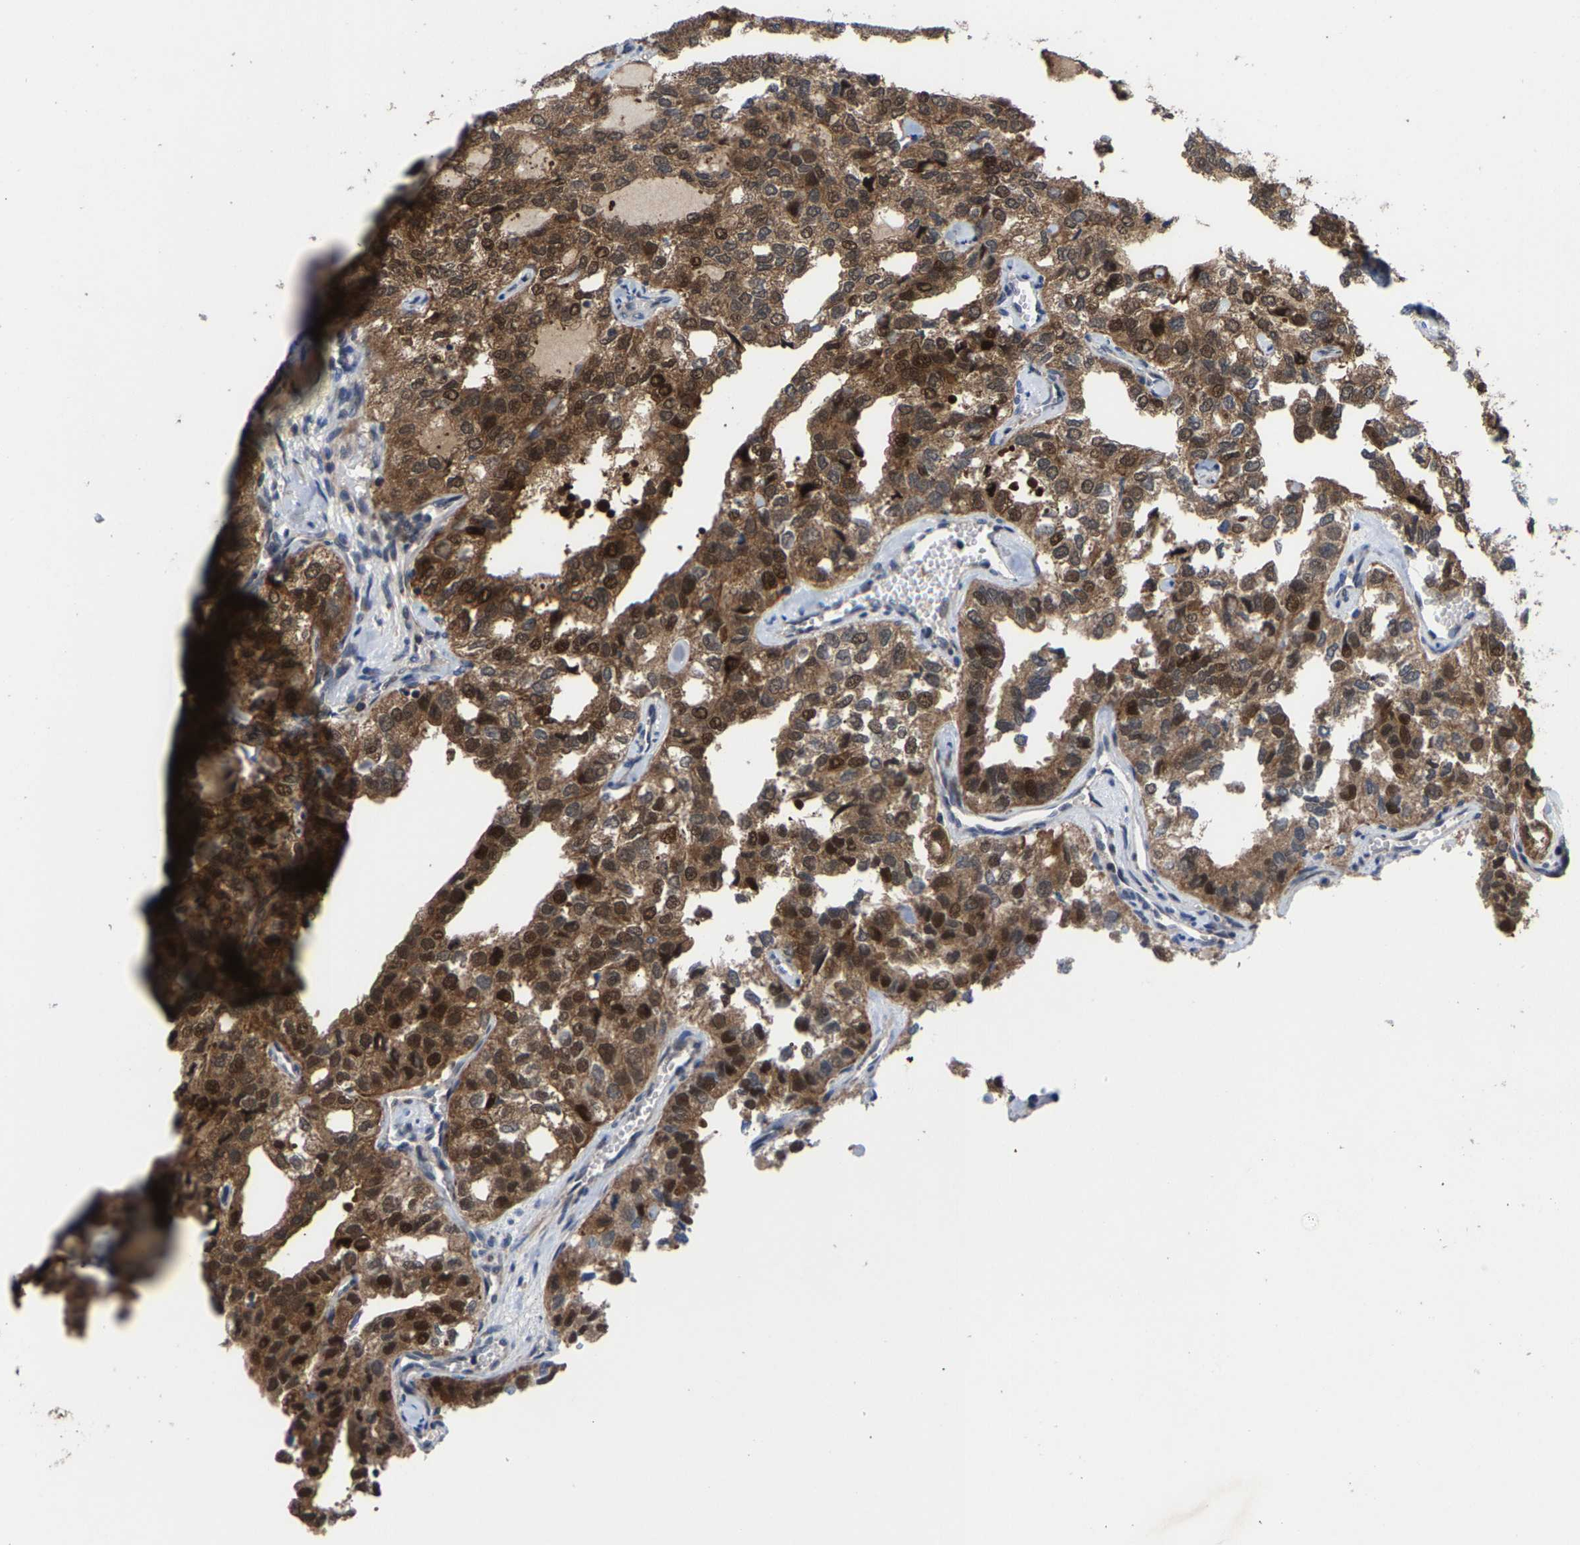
{"staining": {"intensity": "strong", "quantity": ">75%", "location": "cytoplasmic/membranous,nuclear"}, "tissue": "thyroid cancer", "cell_type": "Tumor cells", "image_type": "cancer", "snomed": [{"axis": "morphology", "description": "Follicular adenoma carcinoma, NOS"}, {"axis": "topography", "description": "Thyroid gland"}], "caption": "Thyroid cancer was stained to show a protein in brown. There is high levels of strong cytoplasmic/membranous and nuclear expression in approximately >75% of tumor cells.", "gene": "TDRKH", "patient": {"sex": "male", "age": 75}}